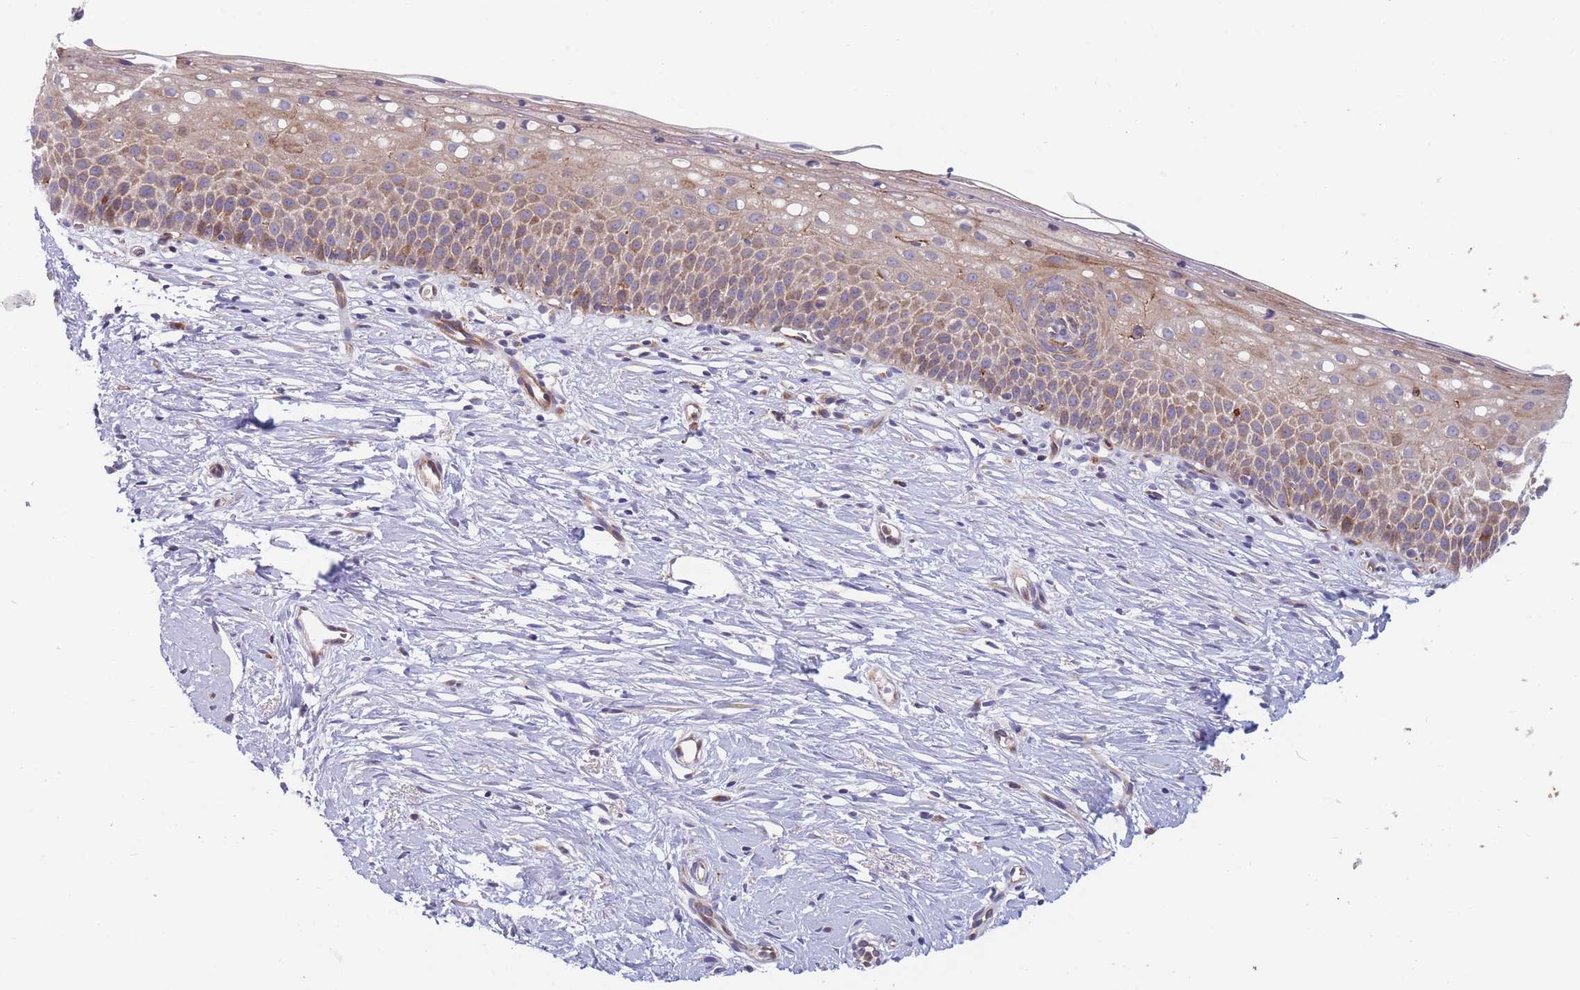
{"staining": {"intensity": "negative", "quantity": "none", "location": "none"}, "tissue": "cervix", "cell_type": "Glandular cells", "image_type": "normal", "snomed": [{"axis": "morphology", "description": "Normal tissue, NOS"}, {"axis": "topography", "description": "Cervix"}], "caption": "Immunohistochemistry image of benign cervix: human cervix stained with DAB exhibits no significant protein positivity in glandular cells. Nuclei are stained in blue.", "gene": "TMEM131L", "patient": {"sex": "female", "age": 57}}